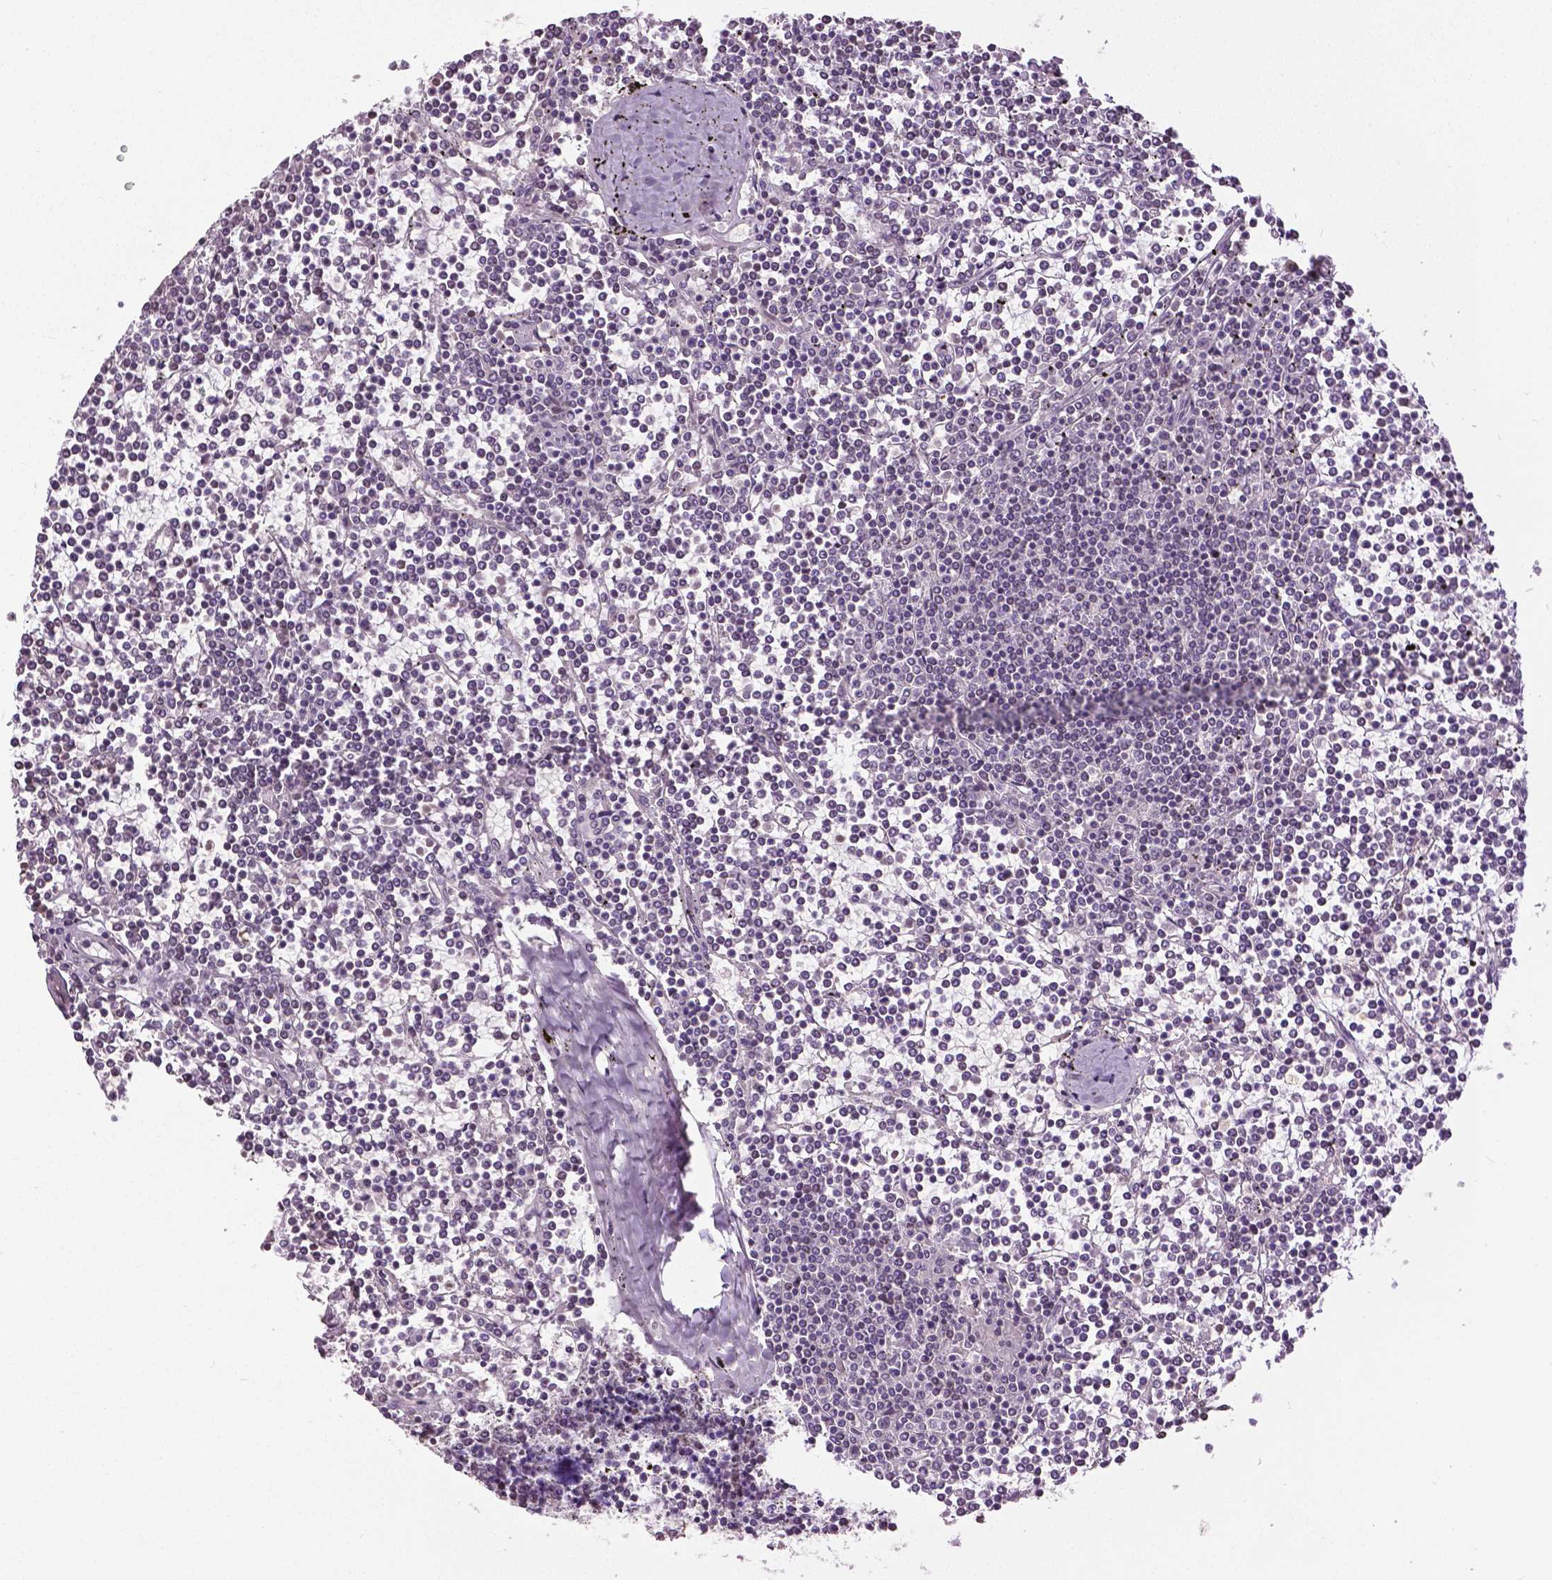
{"staining": {"intensity": "negative", "quantity": "none", "location": "none"}, "tissue": "lymphoma", "cell_type": "Tumor cells", "image_type": "cancer", "snomed": [{"axis": "morphology", "description": "Malignant lymphoma, non-Hodgkin's type, Low grade"}, {"axis": "topography", "description": "Spleen"}], "caption": "Immunohistochemistry micrograph of neoplastic tissue: human low-grade malignant lymphoma, non-Hodgkin's type stained with DAB exhibits no significant protein expression in tumor cells. (DAB immunohistochemistry with hematoxylin counter stain).", "gene": "DLX5", "patient": {"sex": "female", "age": 19}}